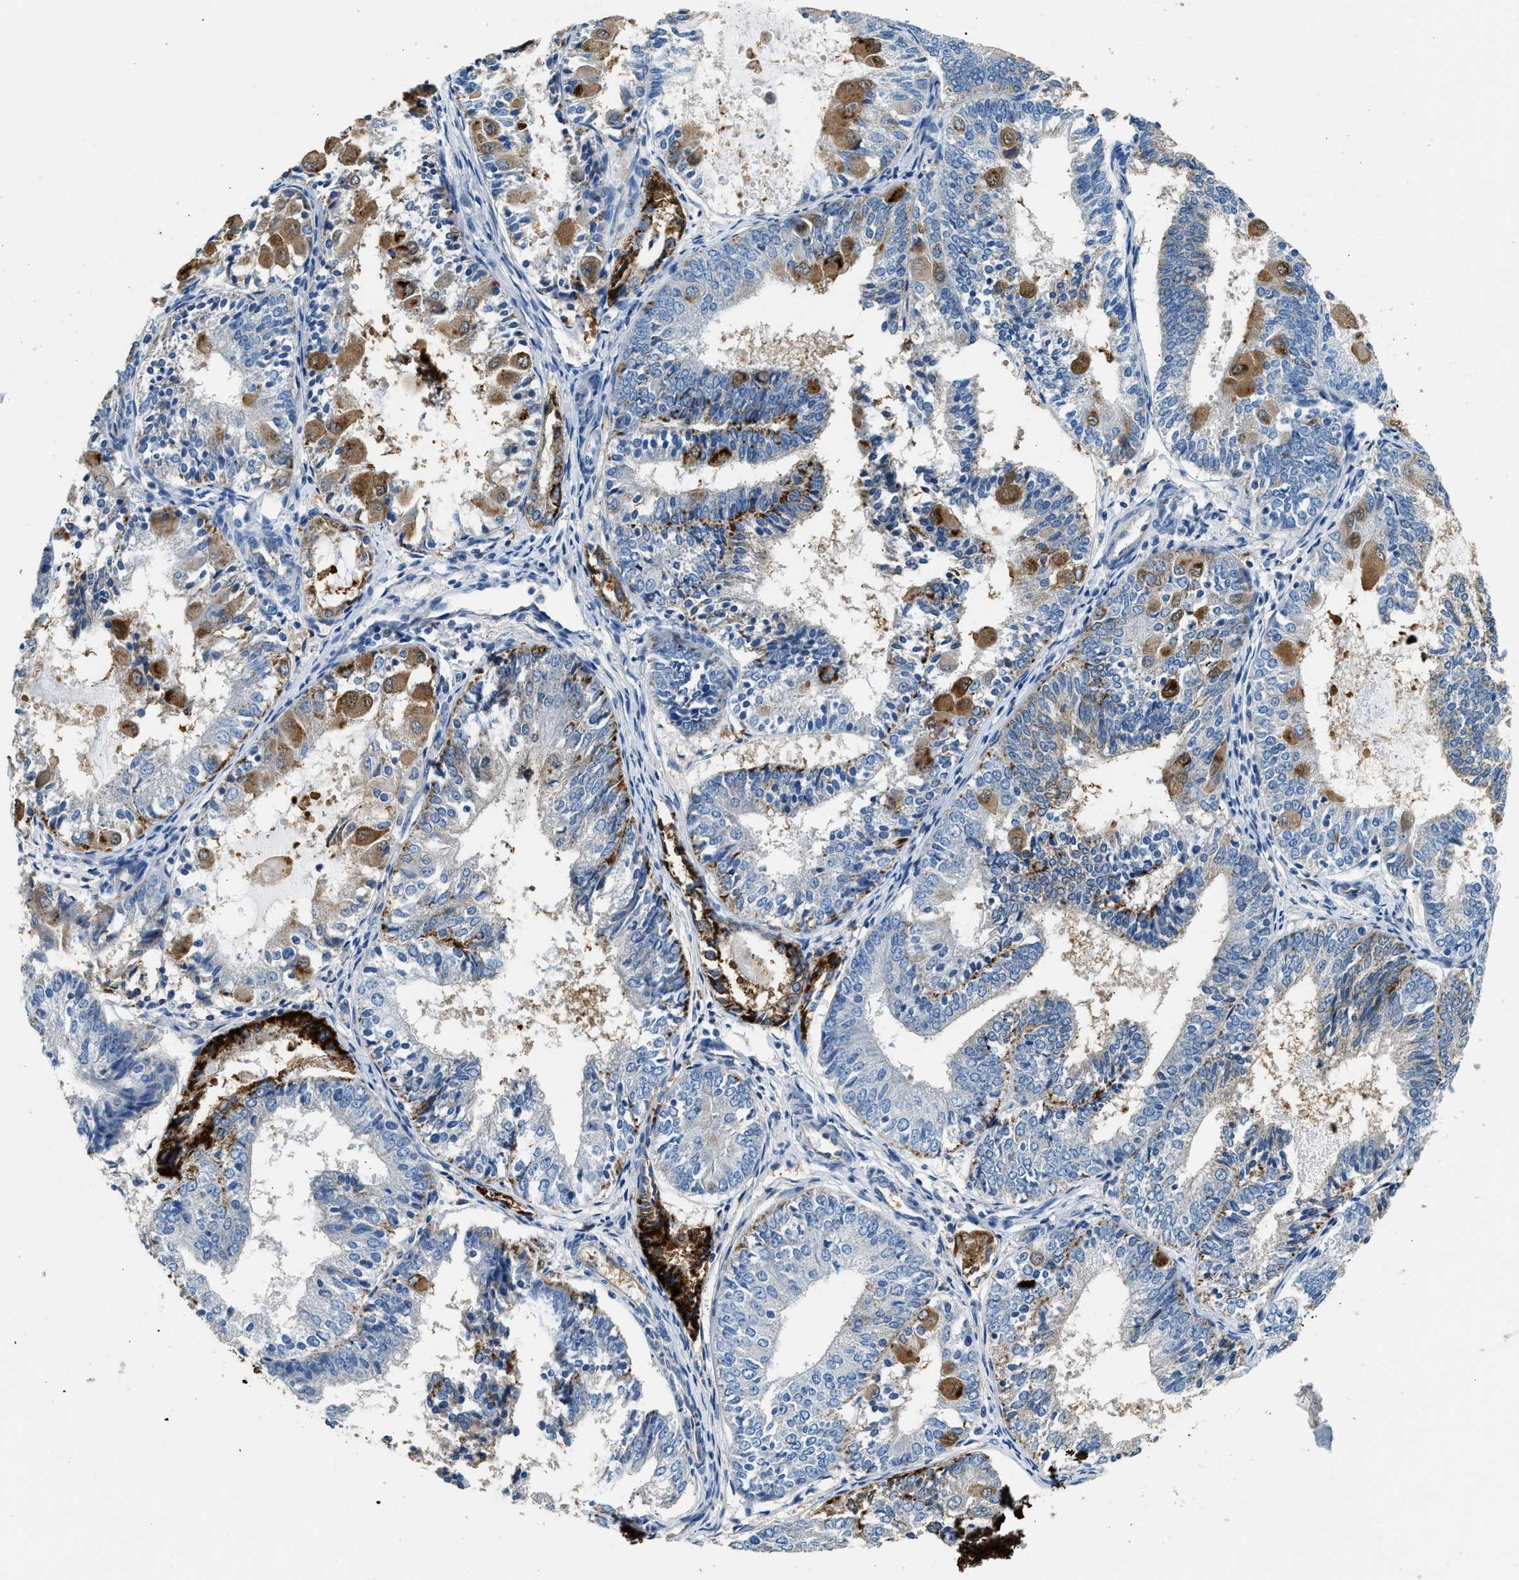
{"staining": {"intensity": "moderate", "quantity": "<25%", "location": "cytoplasmic/membranous"}, "tissue": "endometrial cancer", "cell_type": "Tumor cells", "image_type": "cancer", "snomed": [{"axis": "morphology", "description": "Adenocarcinoma, NOS"}, {"axis": "topography", "description": "Endometrium"}], "caption": "Tumor cells exhibit low levels of moderate cytoplasmic/membranous positivity in approximately <25% of cells in adenocarcinoma (endometrial).", "gene": "ANXA3", "patient": {"sex": "female", "age": 81}}